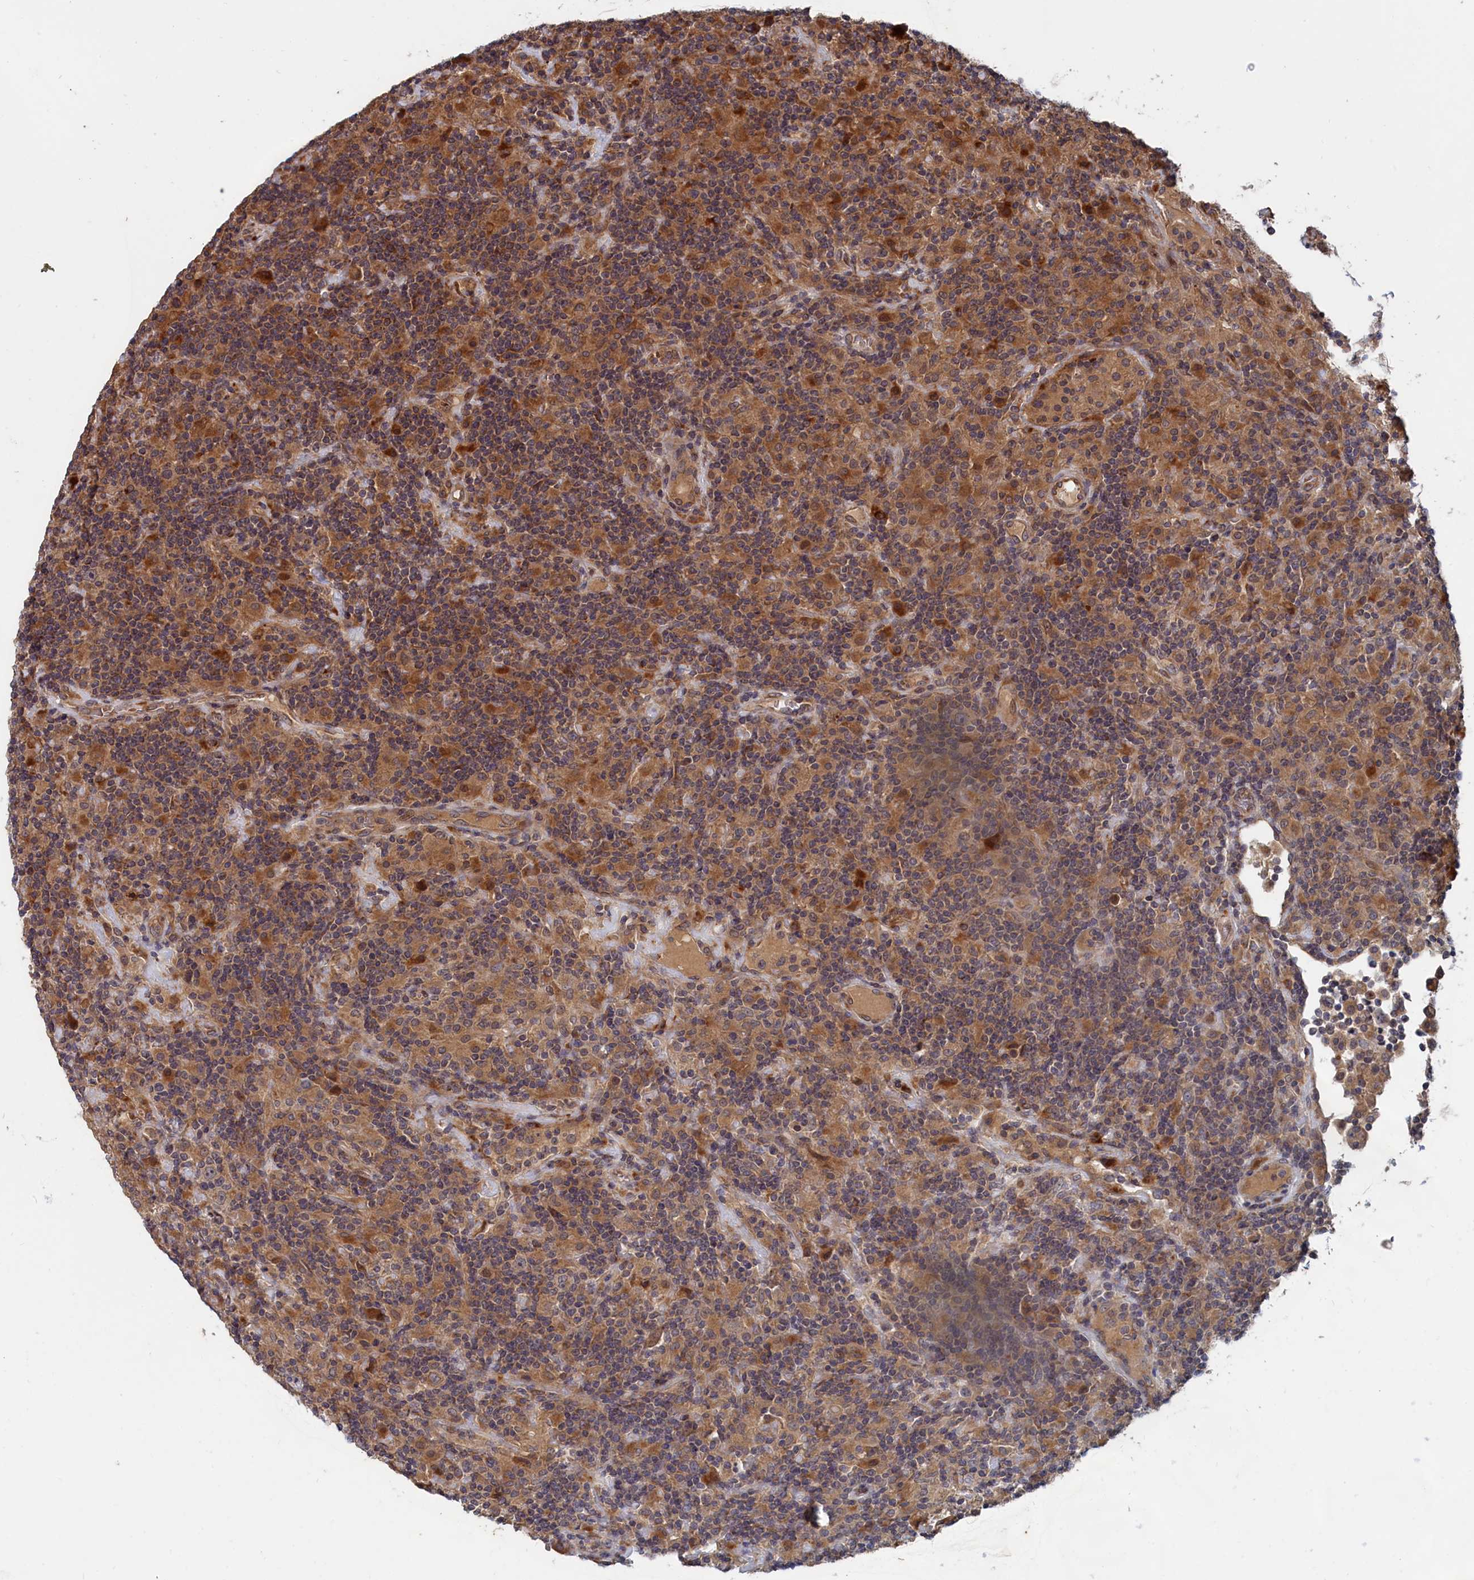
{"staining": {"intensity": "moderate", "quantity": ">75%", "location": "cytoplasmic/membranous"}, "tissue": "lymphoma", "cell_type": "Tumor cells", "image_type": "cancer", "snomed": [{"axis": "morphology", "description": "Hodgkin's disease, NOS"}, {"axis": "topography", "description": "Lymph node"}], "caption": "Immunohistochemistry (IHC) image of human Hodgkin's disease stained for a protein (brown), which shows medium levels of moderate cytoplasmic/membranous staining in about >75% of tumor cells.", "gene": "TRAPPC2L", "patient": {"sex": "male", "age": 70}}